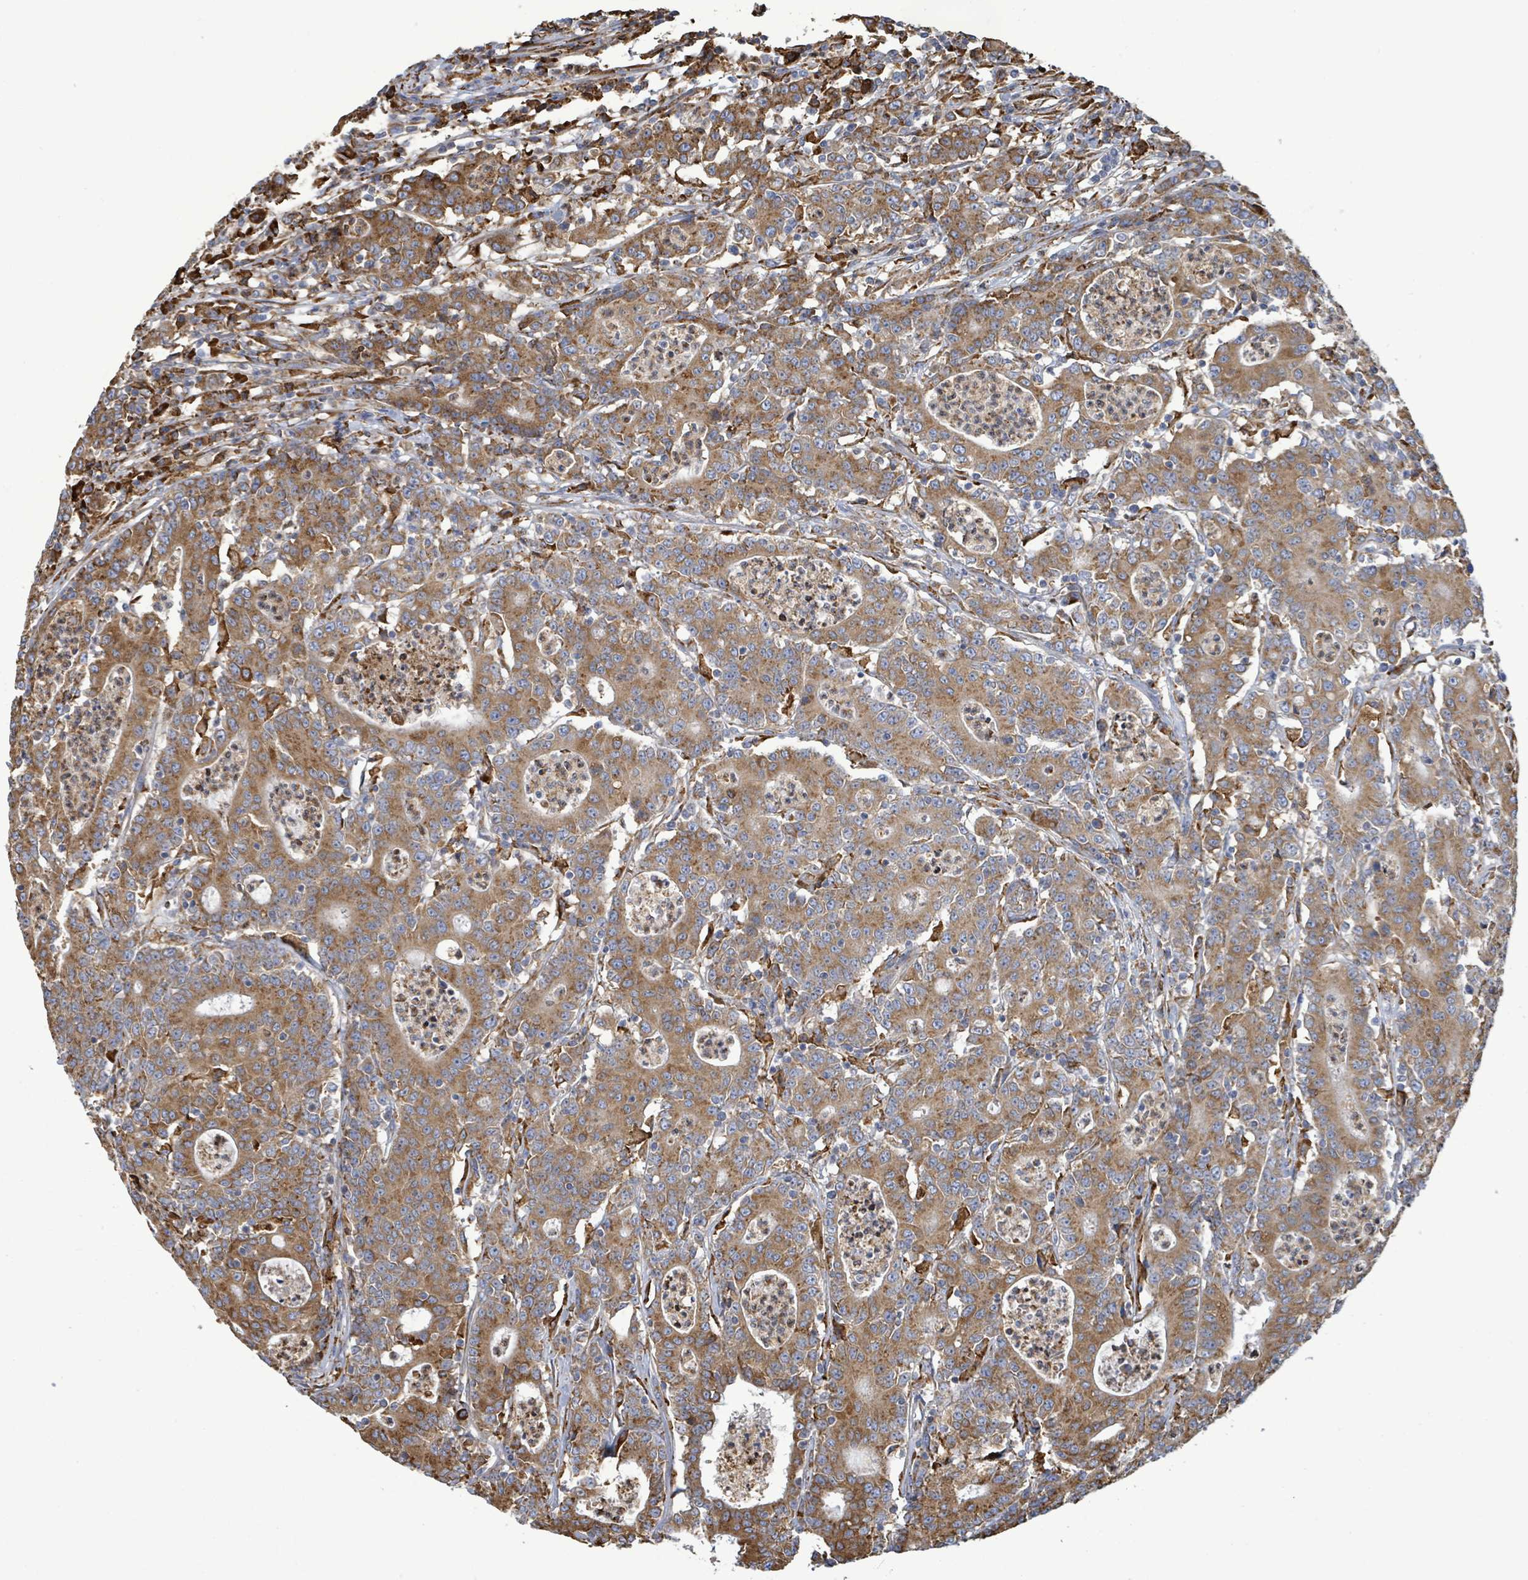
{"staining": {"intensity": "moderate", "quantity": ">75%", "location": "cytoplasmic/membranous"}, "tissue": "colorectal cancer", "cell_type": "Tumor cells", "image_type": "cancer", "snomed": [{"axis": "morphology", "description": "Adenocarcinoma, NOS"}, {"axis": "topography", "description": "Colon"}], "caption": "The image demonstrates staining of colorectal cancer (adenocarcinoma), revealing moderate cytoplasmic/membranous protein positivity (brown color) within tumor cells.", "gene": "RFPL4A", "patient": {"sex": "male", "age": 83}}